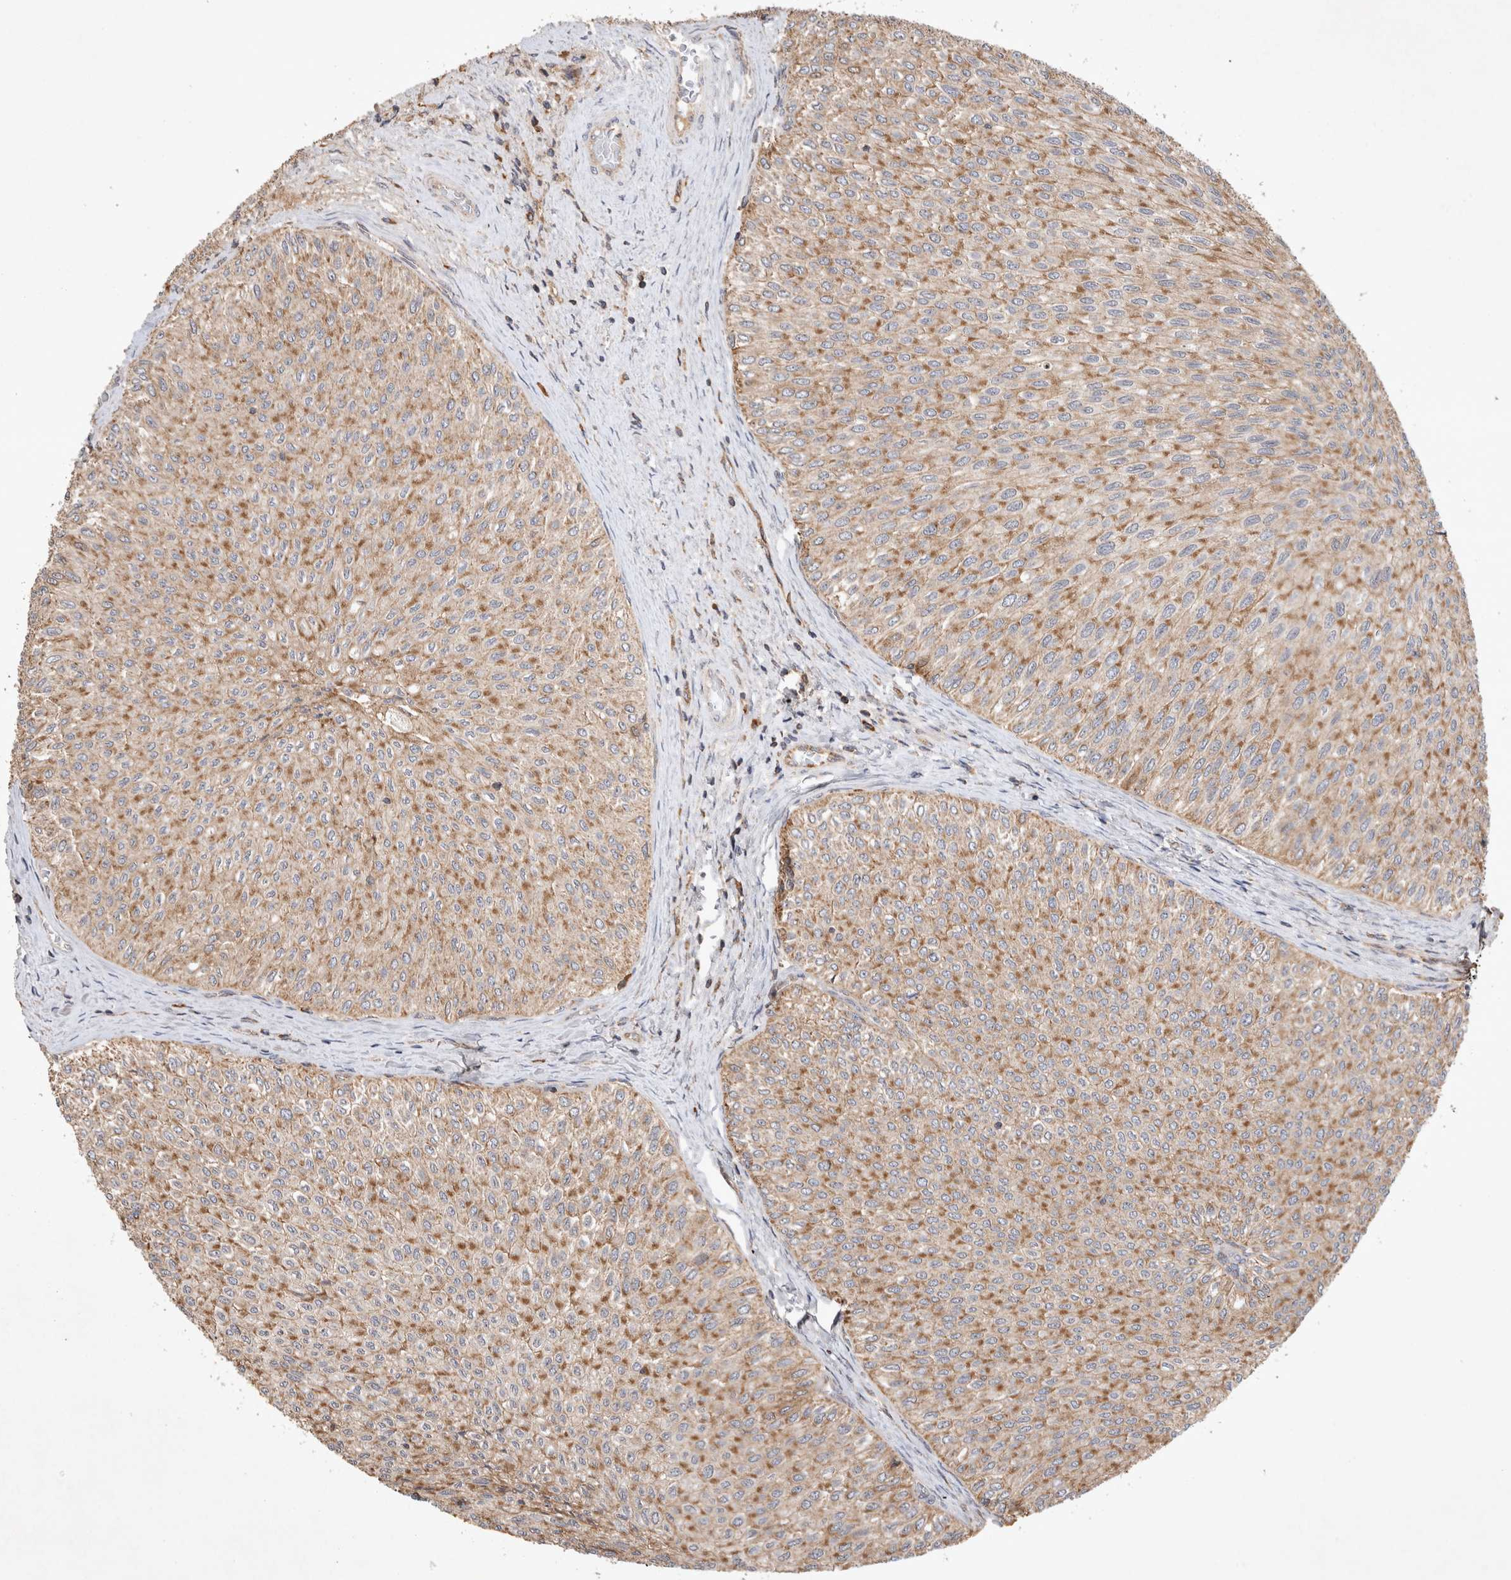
{"staining": {"intensity": "moderate", "quantity": ">75%", "location": "cytoplasmic/membranous"}, "tissue": "urothelial cancer", "cell_type": "Tumor cells", "image_type": "cancer", "snomed": [{"axis": "morphology", "description": "Urothelial carcinoma, Low grade"}, {"axis": "topography", "description": "Urinary bladder"}], "caption": "DAB immunohistochemical staining of human urothelial carcinoma (low-grade) reveals moderate cytoplasmic/membranous protein expression in approximately >75% of tumor cells.", "gene": "SERAC1", "patient": {"sex": "male", "age": 78}}